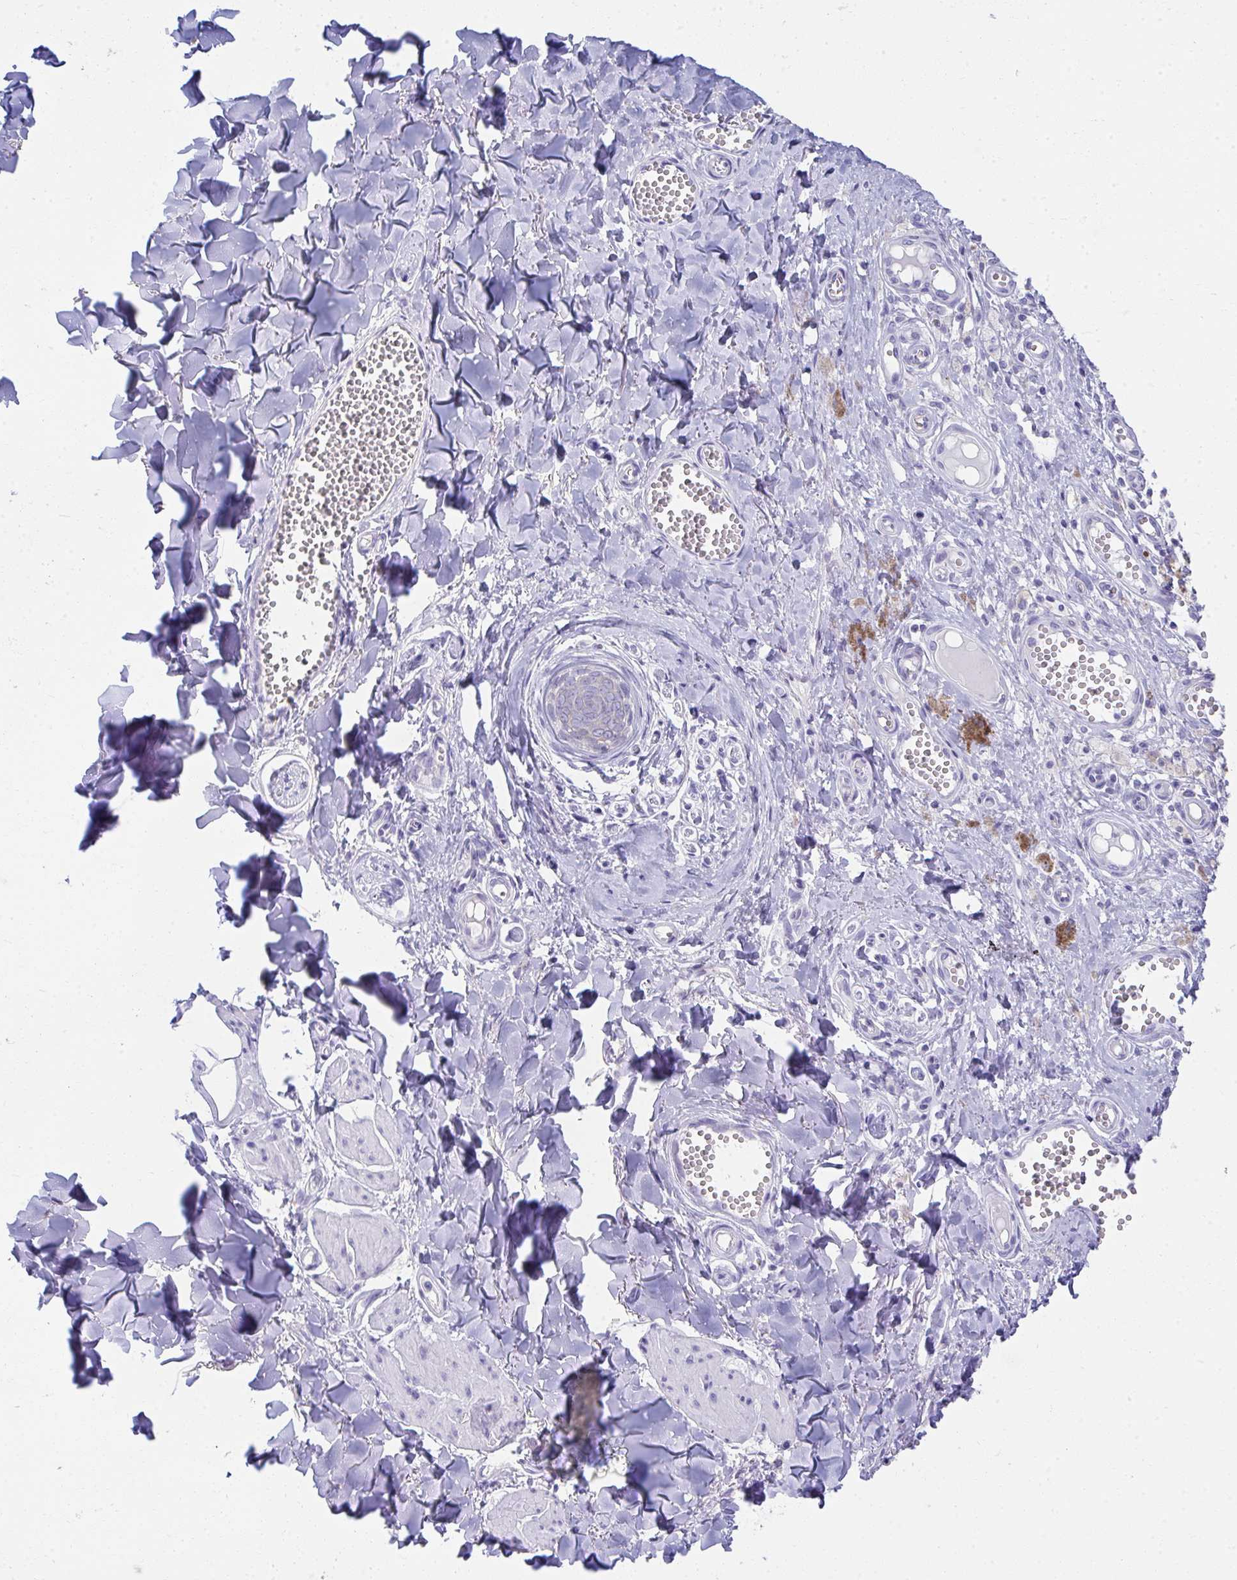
{"staining": {"intensity": "negative", "quantity": "none", "location": "none"}, "tissue": "melanoma", "cell_type": "Tumor cells", "image_type": "cancer", "snomed": [{"axis": "morphology", "description": "Malignant melanoma, NOS"}, {"axis": "topography", "description": "Skin"}], "caption": "DAB immunohistochemical staining of melanoma exhibits no significant positivity in tumor cells.", "gene": "FASLG", "patient": {"sex": "female", "age": 49}}